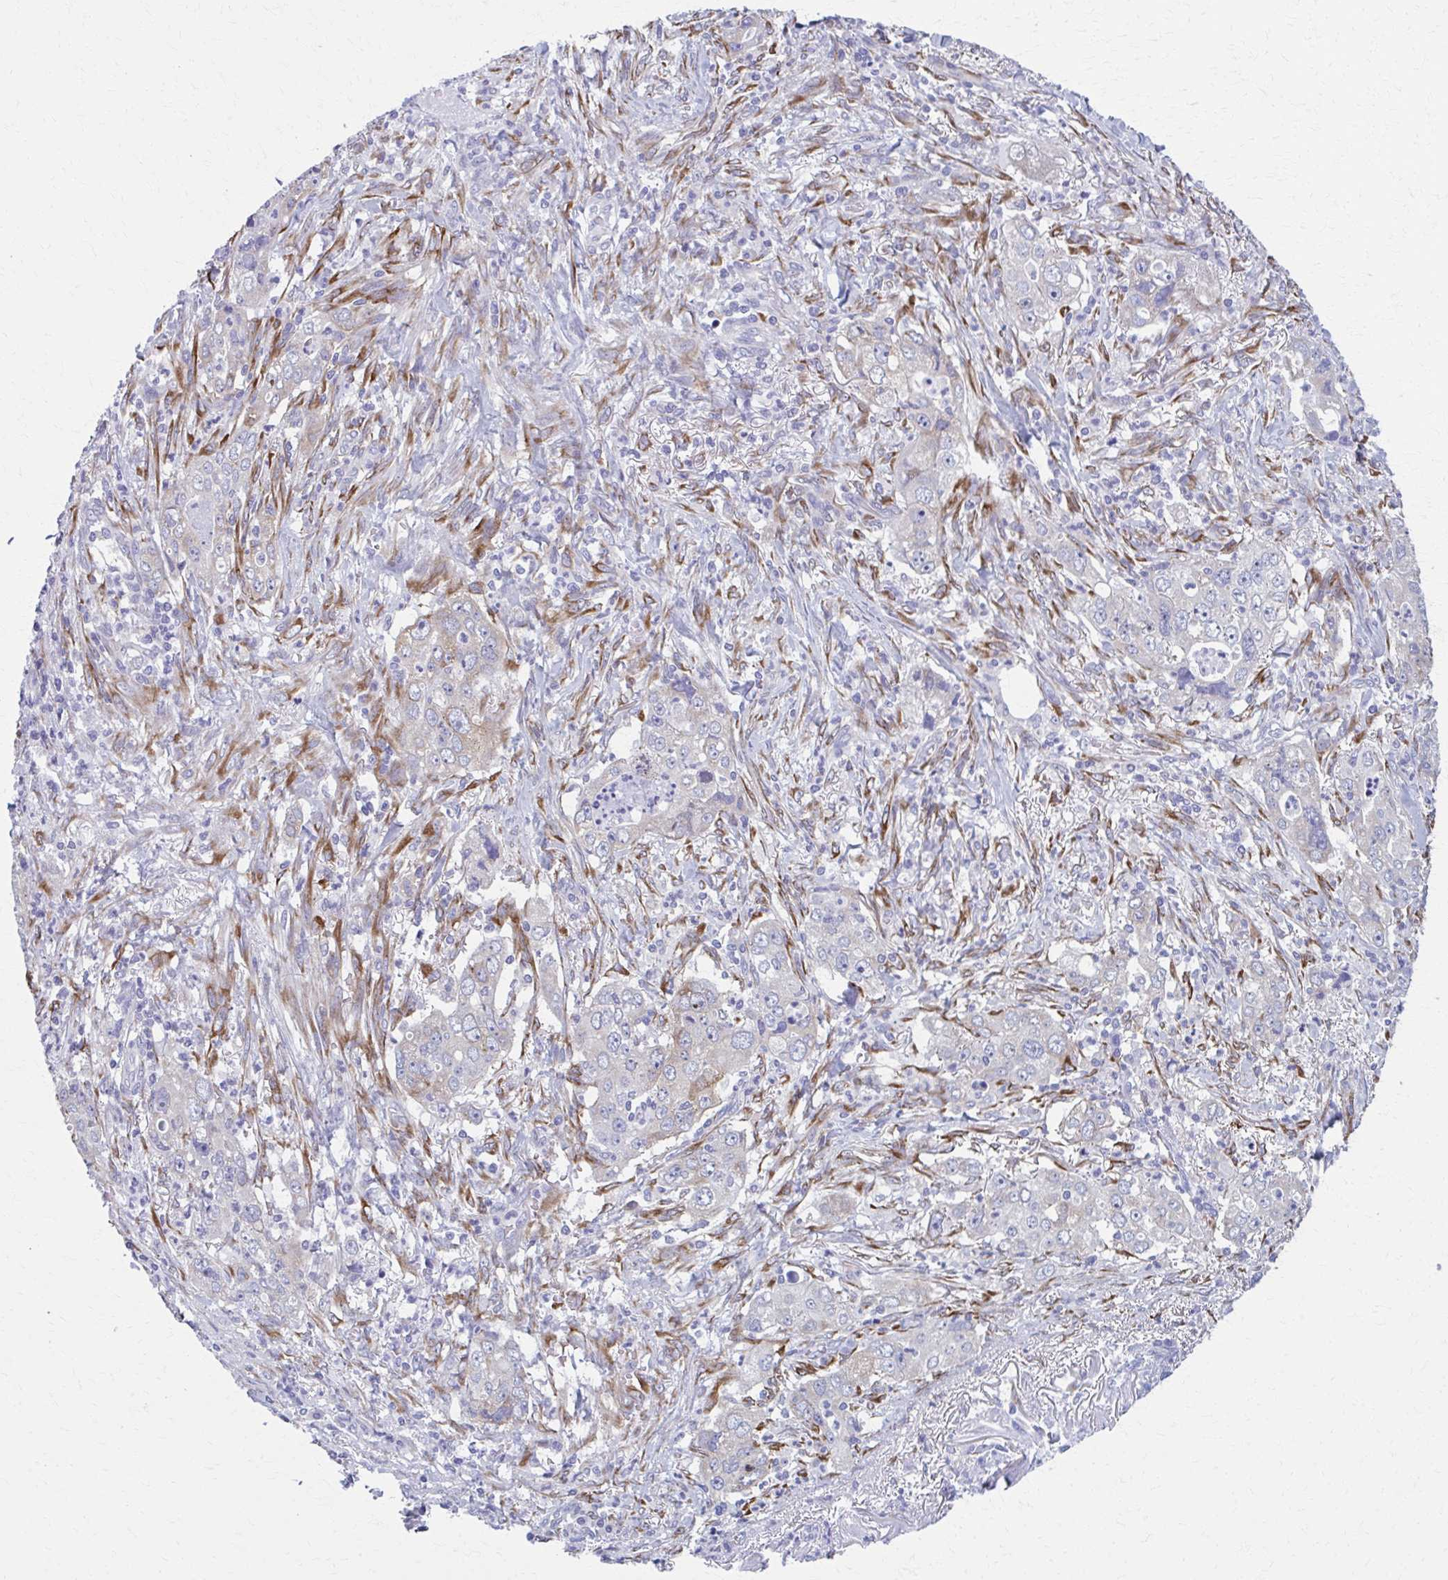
{"staining": {"intensity": "negative", "quantity": "none", "location": "none"}, "tissue": "stomach cancer", "cell_type": "Tumor cells", "image_type": "cancer", "snomed": [{"axis": "morphology", "description": "Adenocarcinoma, NOS"}, {"axis": "topography", "description": "Stomach, upper"}], "caption": "Stomach cancer stained for a protein using immunohistochemistry reveals no positivity tumor cells.", "gene": "SPATS2L", "patient": {"sex": "male", "age": 75}}